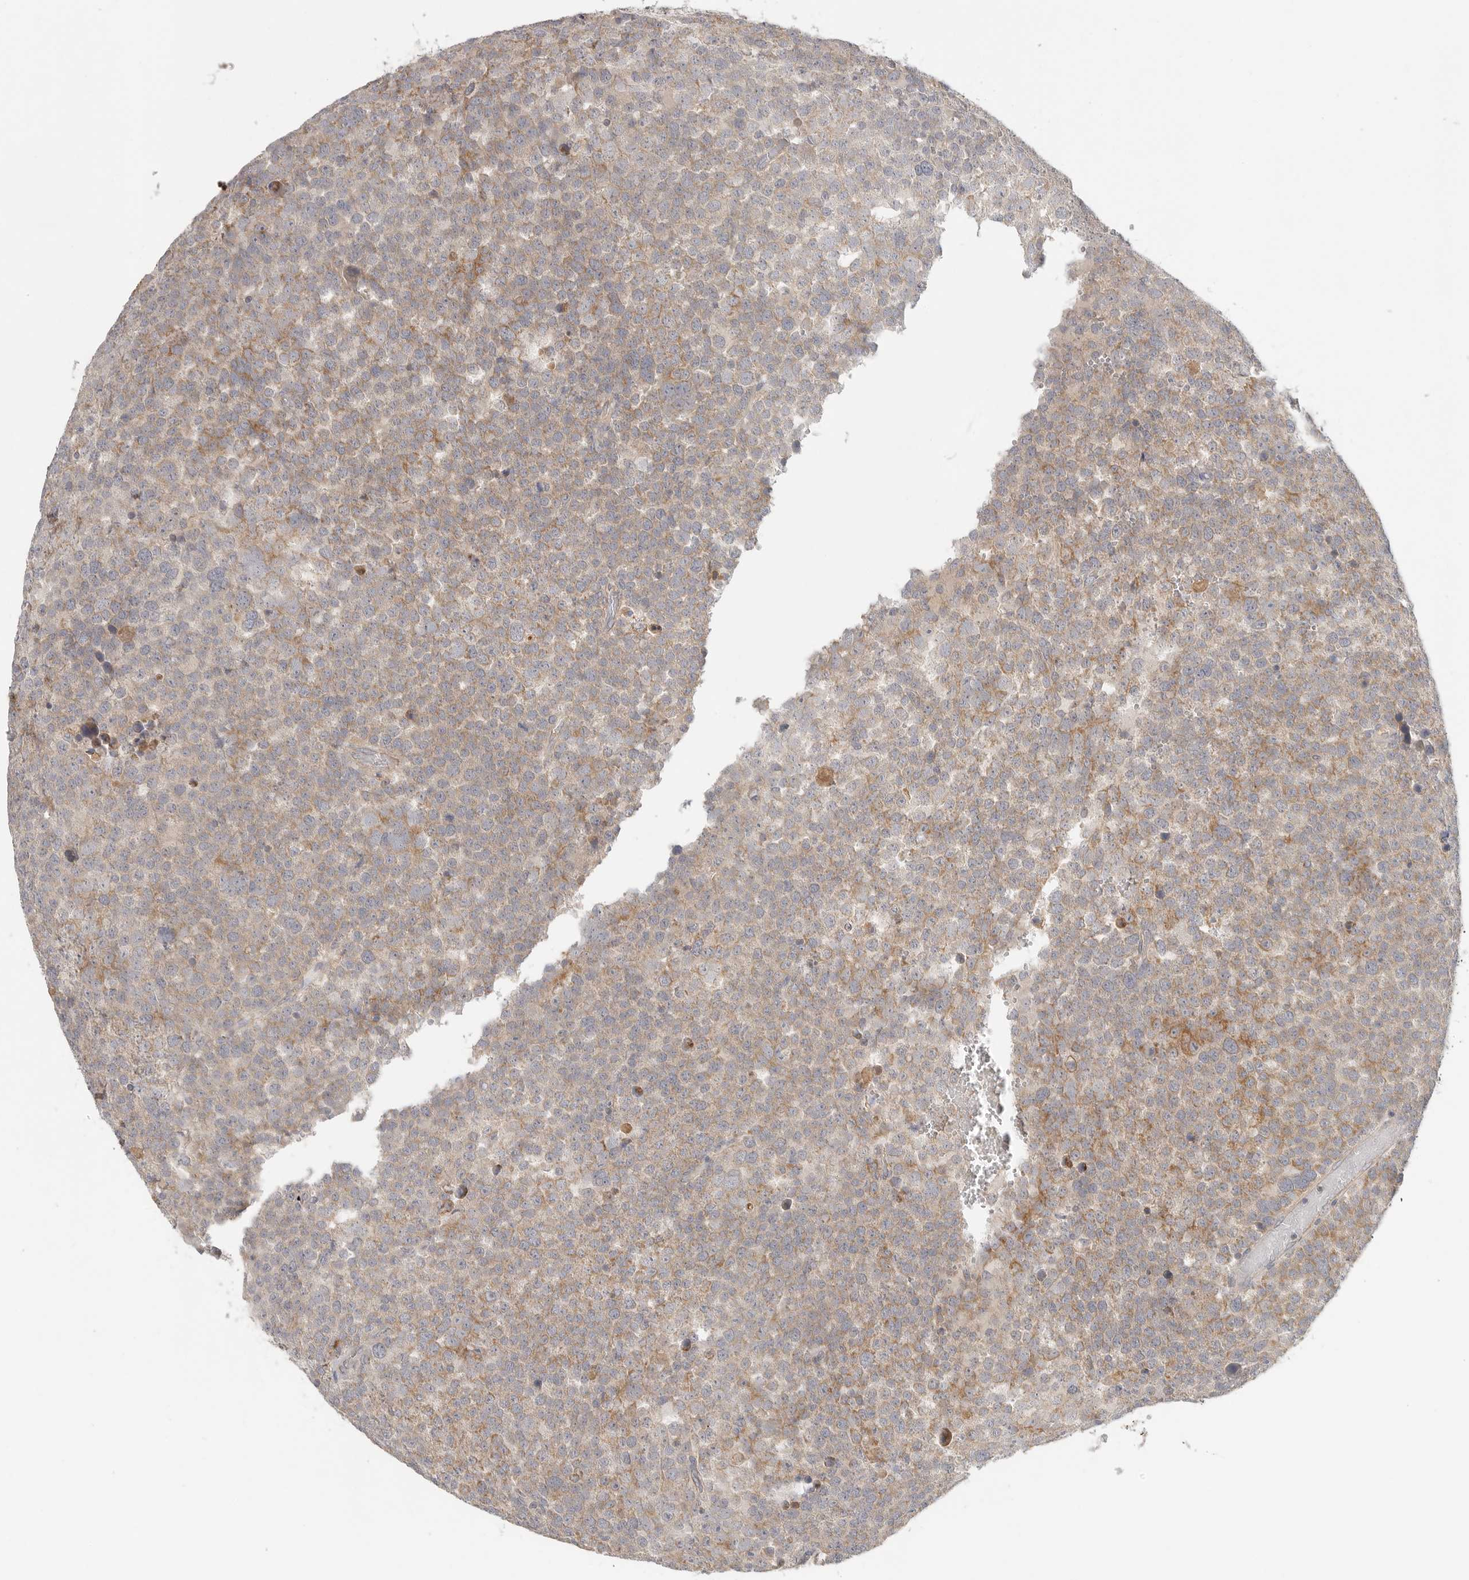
{"staining": {"intensity": "moderate", "quantity": "25%-75%", "location": "cytoplasmic/membranous"}, "tissue": "testis cancer", "cell_type": "Tumor cells", "image_type": "cancer", "snomed": [{"axis": "morphology", "description": "Seminoma, NOS"}, {"axis": "topography", "description": "Testis"}], "caption": "A histopathology image of testis seminoma stained for a protein reveals moderate cytoplasmic/membranous brown staining in tumor cells.", "gene": "SLC25A36", "patient": {"sex": "male", "age": 71}}